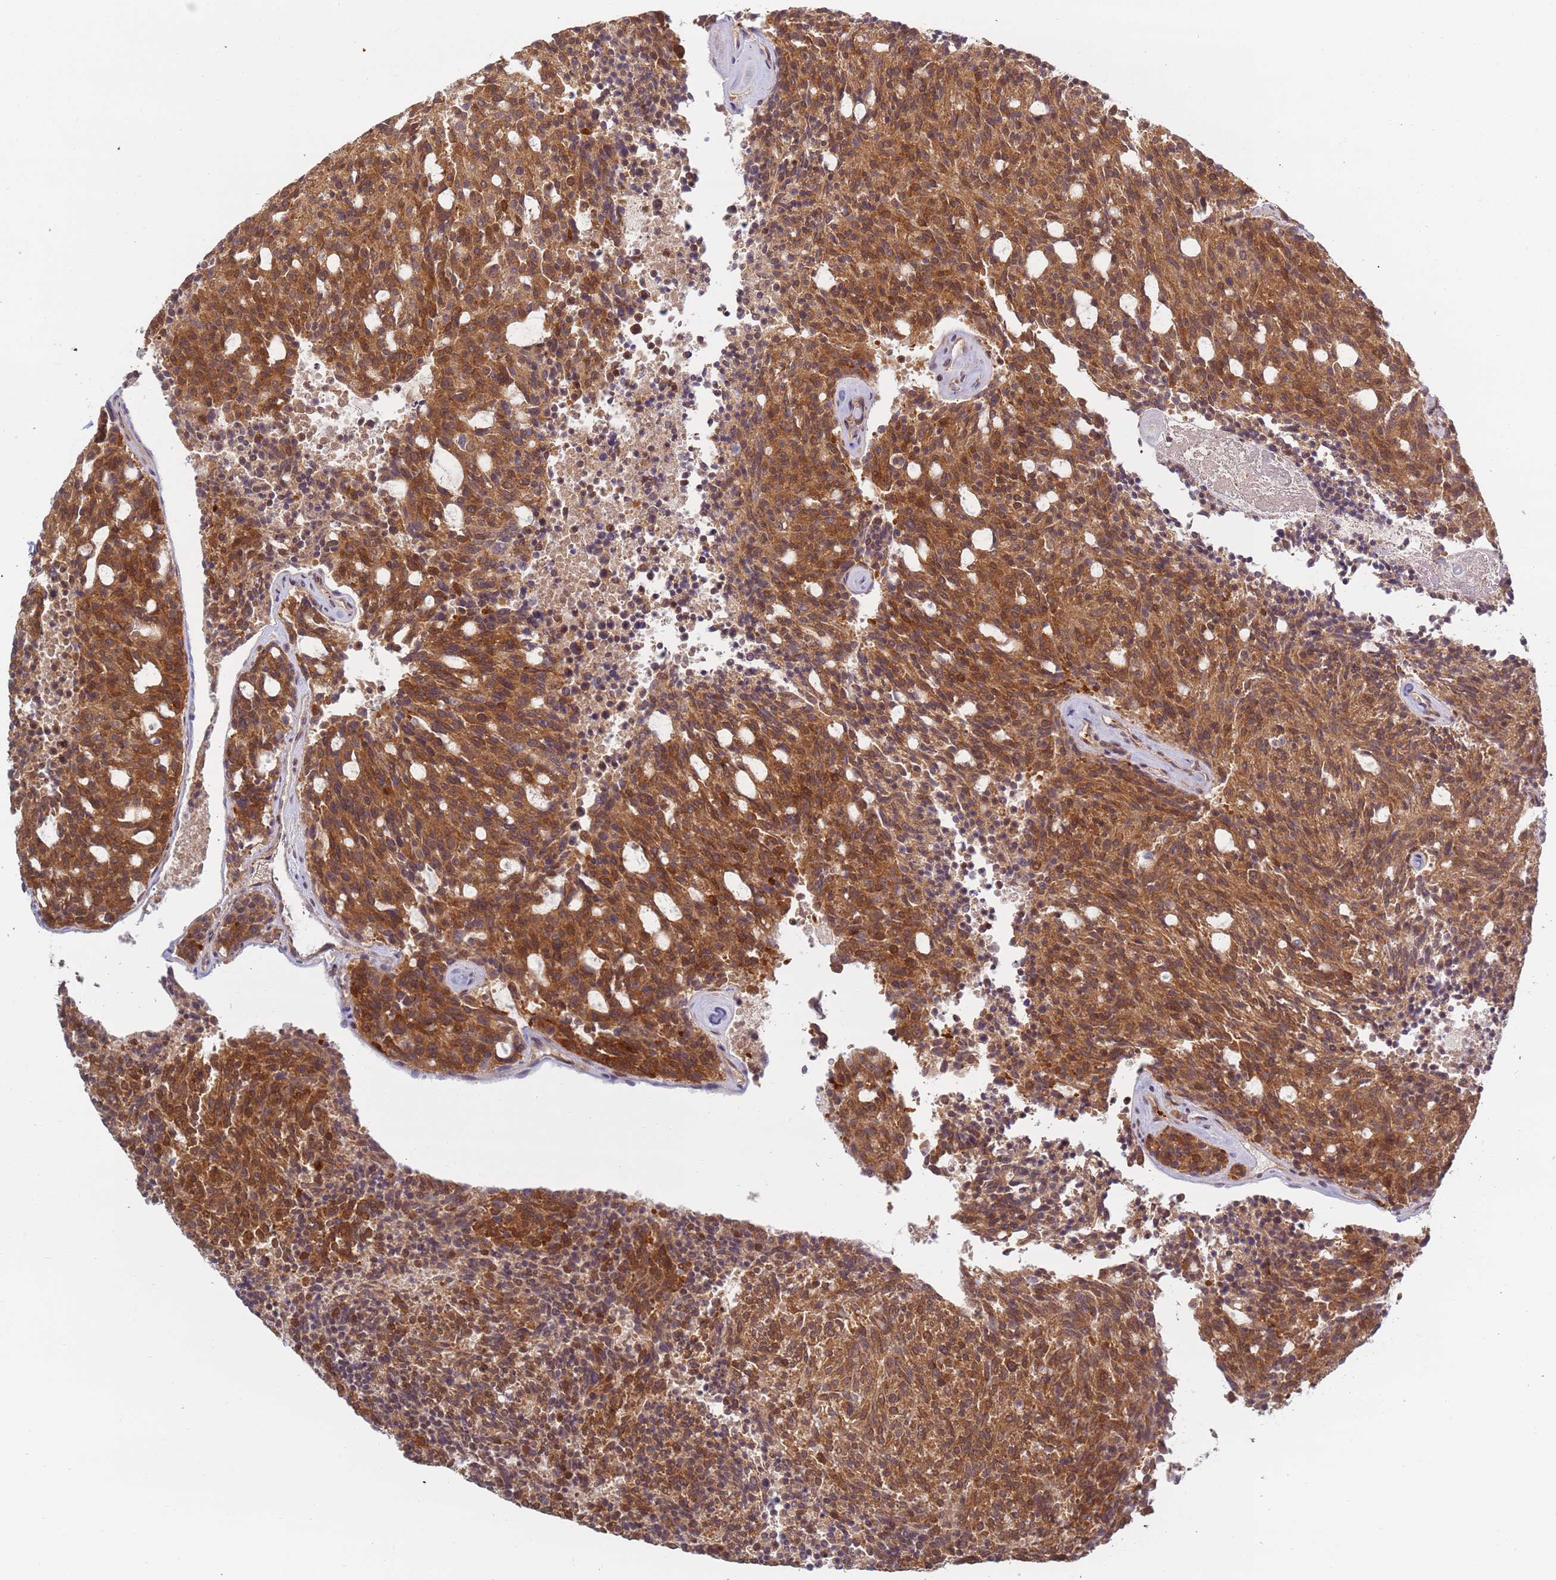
{"staining": {"intensity": "moderate", "quantity": ">75%", "location": "cytoplasmic/membranous"}, "tissue": "carcinoid", "cell_type": "Tumor cells", "image_type": "cancer", "snomed": [{"axis": "morphology", "description": "Carcinoid, malignant, NOS"}, {"axis": "topography", "description": "Pancreas"}], "caption": "Moderate cytoplasmic/membranous expression is seen in about >75% of tumor cells in malignant carcinoid.", "gene": "CEP170", "patient": {"sex": "female", "age": 54}}